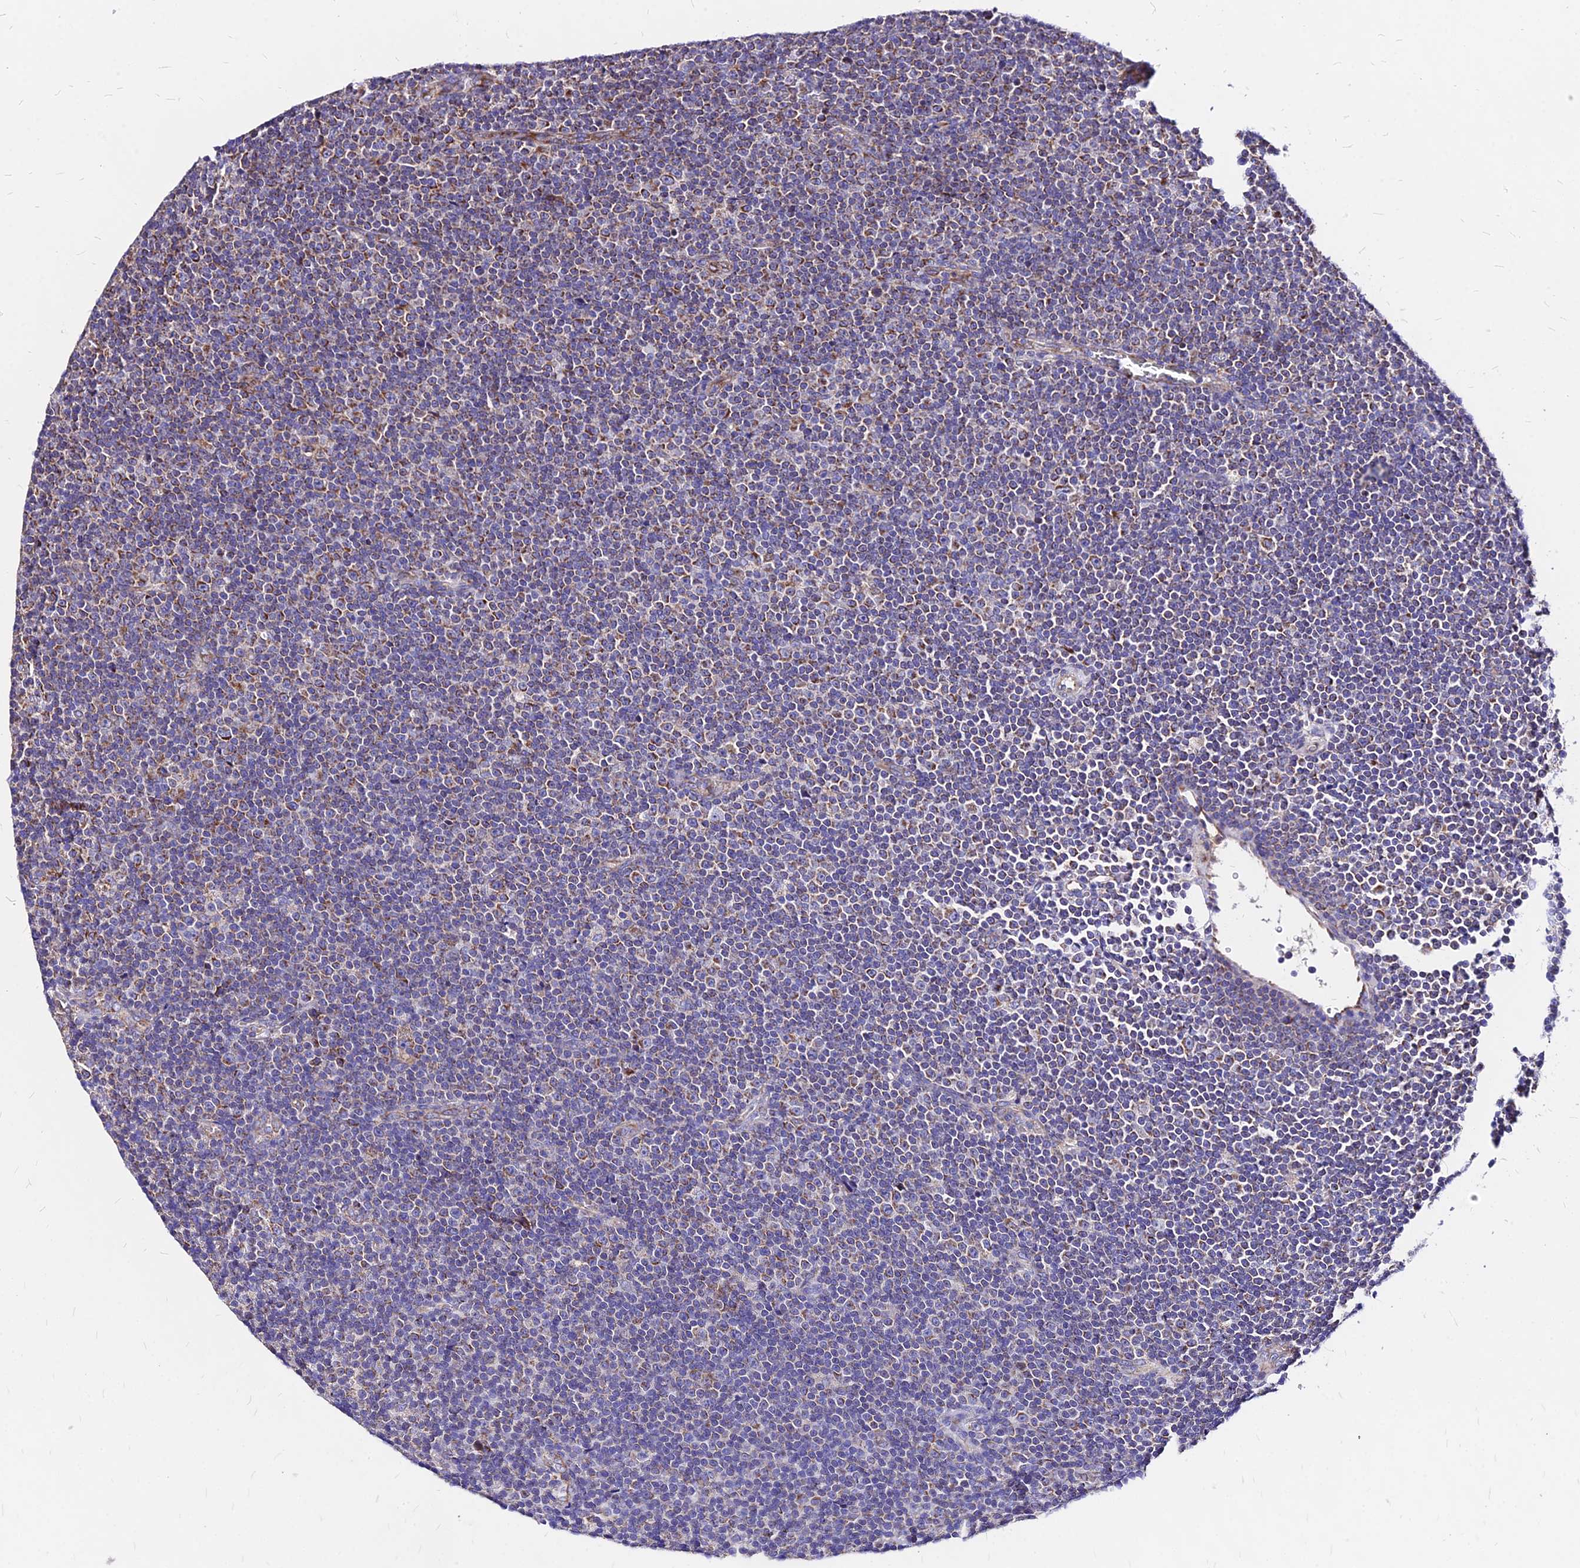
{"staining": {"intensity": "weak", "quantity": "25%-75%", "location": "cytoplasmic/membranous"}, "tissue": "lymphoma", "cell_type": "Tumor cells", "image_type": "cancer", "snomed": [{"axis": "morphology", "description": "Malignant lymphoma, non-Hodgkin's type, Low grade"}, {"axis": "topography", "description": "Lymph node"}], "caption": "Malignant lymphoma, non-Hodgkin's type (low-grade) stained with a brown dye displays weak cytoplasmic/membranous positive positivity in about 25%-75% of tumor cells.", "gene": "MRPL3", "patient": {"sex": "female", "age": 67}}